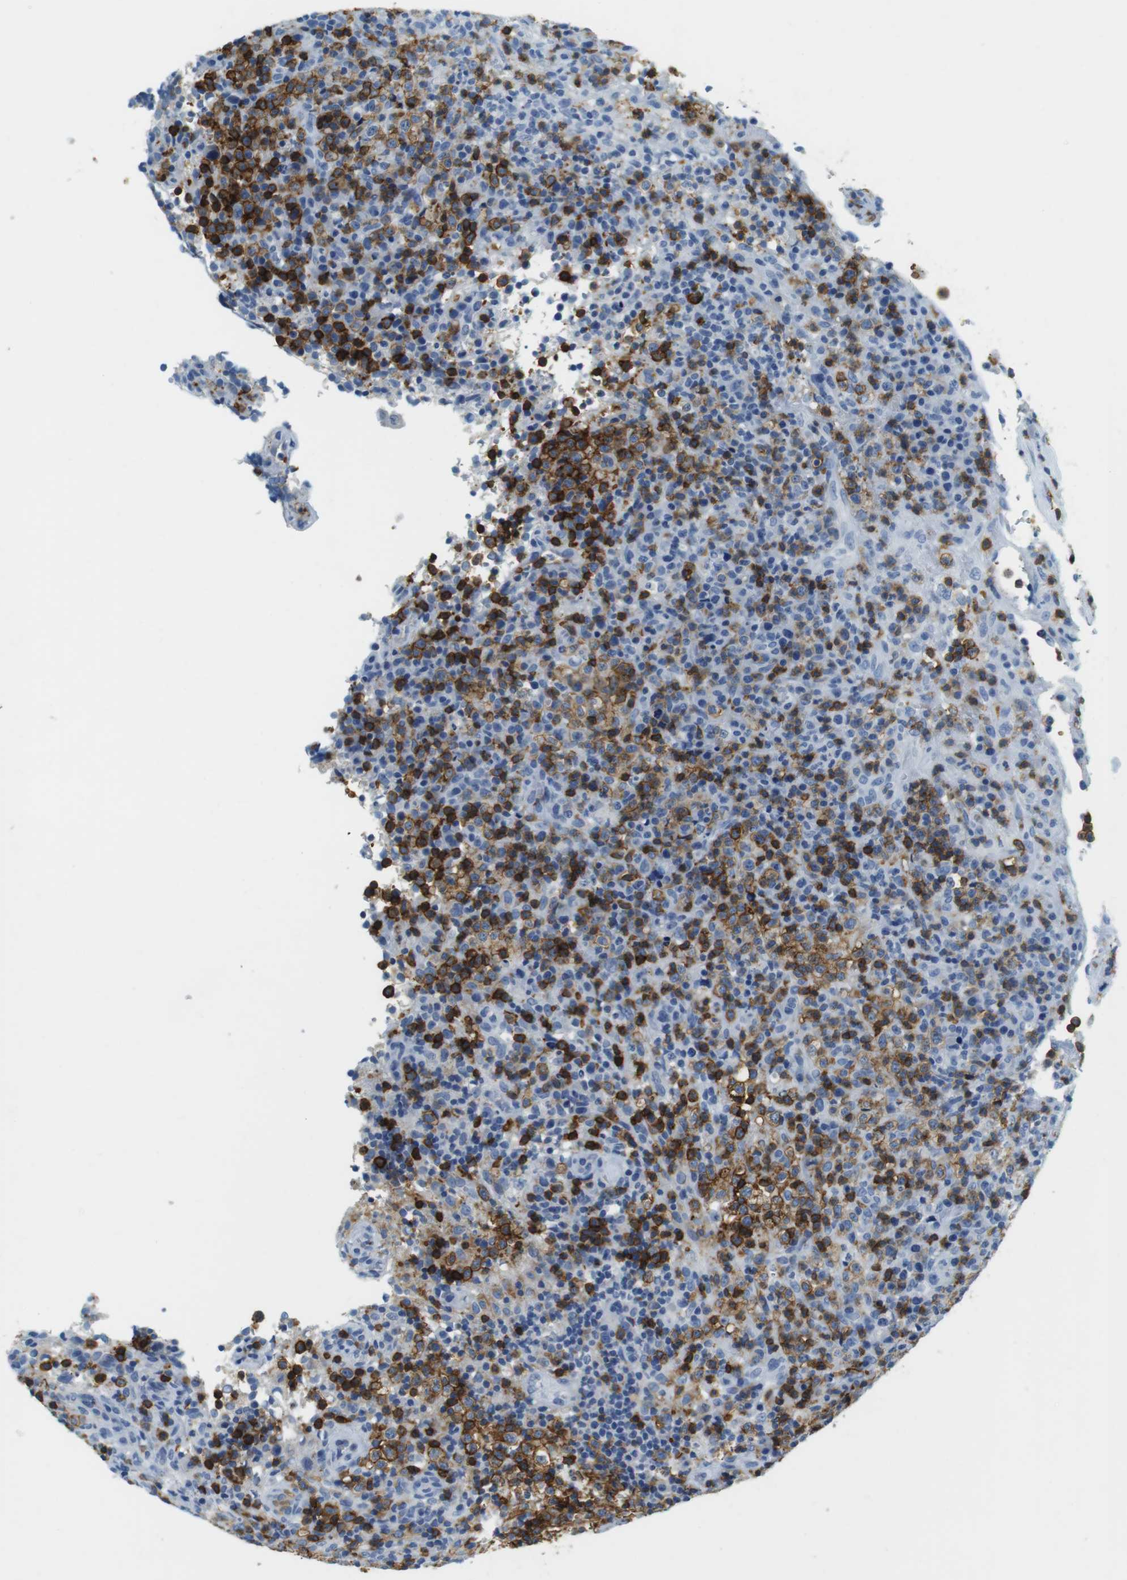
{"staining": {"intensity": "strong", "quantity": "25%-75%", "location": "cytoplasmic/membranous"}, "tissue": "lymphoma", "cell_type": "Tumor cells", "image_type": "cancer", "snomed": [{"axis": "morphology", "description": "Malignant lymphoma, non-Hodgkin's type, High grade"}, {"axis": "topography", "description": "Lymph node"}], "caption": "Immunohistochemical staining of human malignant lymphoma, non-Hodgkin's type (high-grade) demonstrates high levels of strong cytoplasmic/membranous expression in about 25%-75% of tumor cells. The staining was performed using DAB, with brown indicating positive protein expression. Nuclei are stained blue with hematoxylin.", "gene": "LAT", "patient": {"sex": "female", "age": 76}}